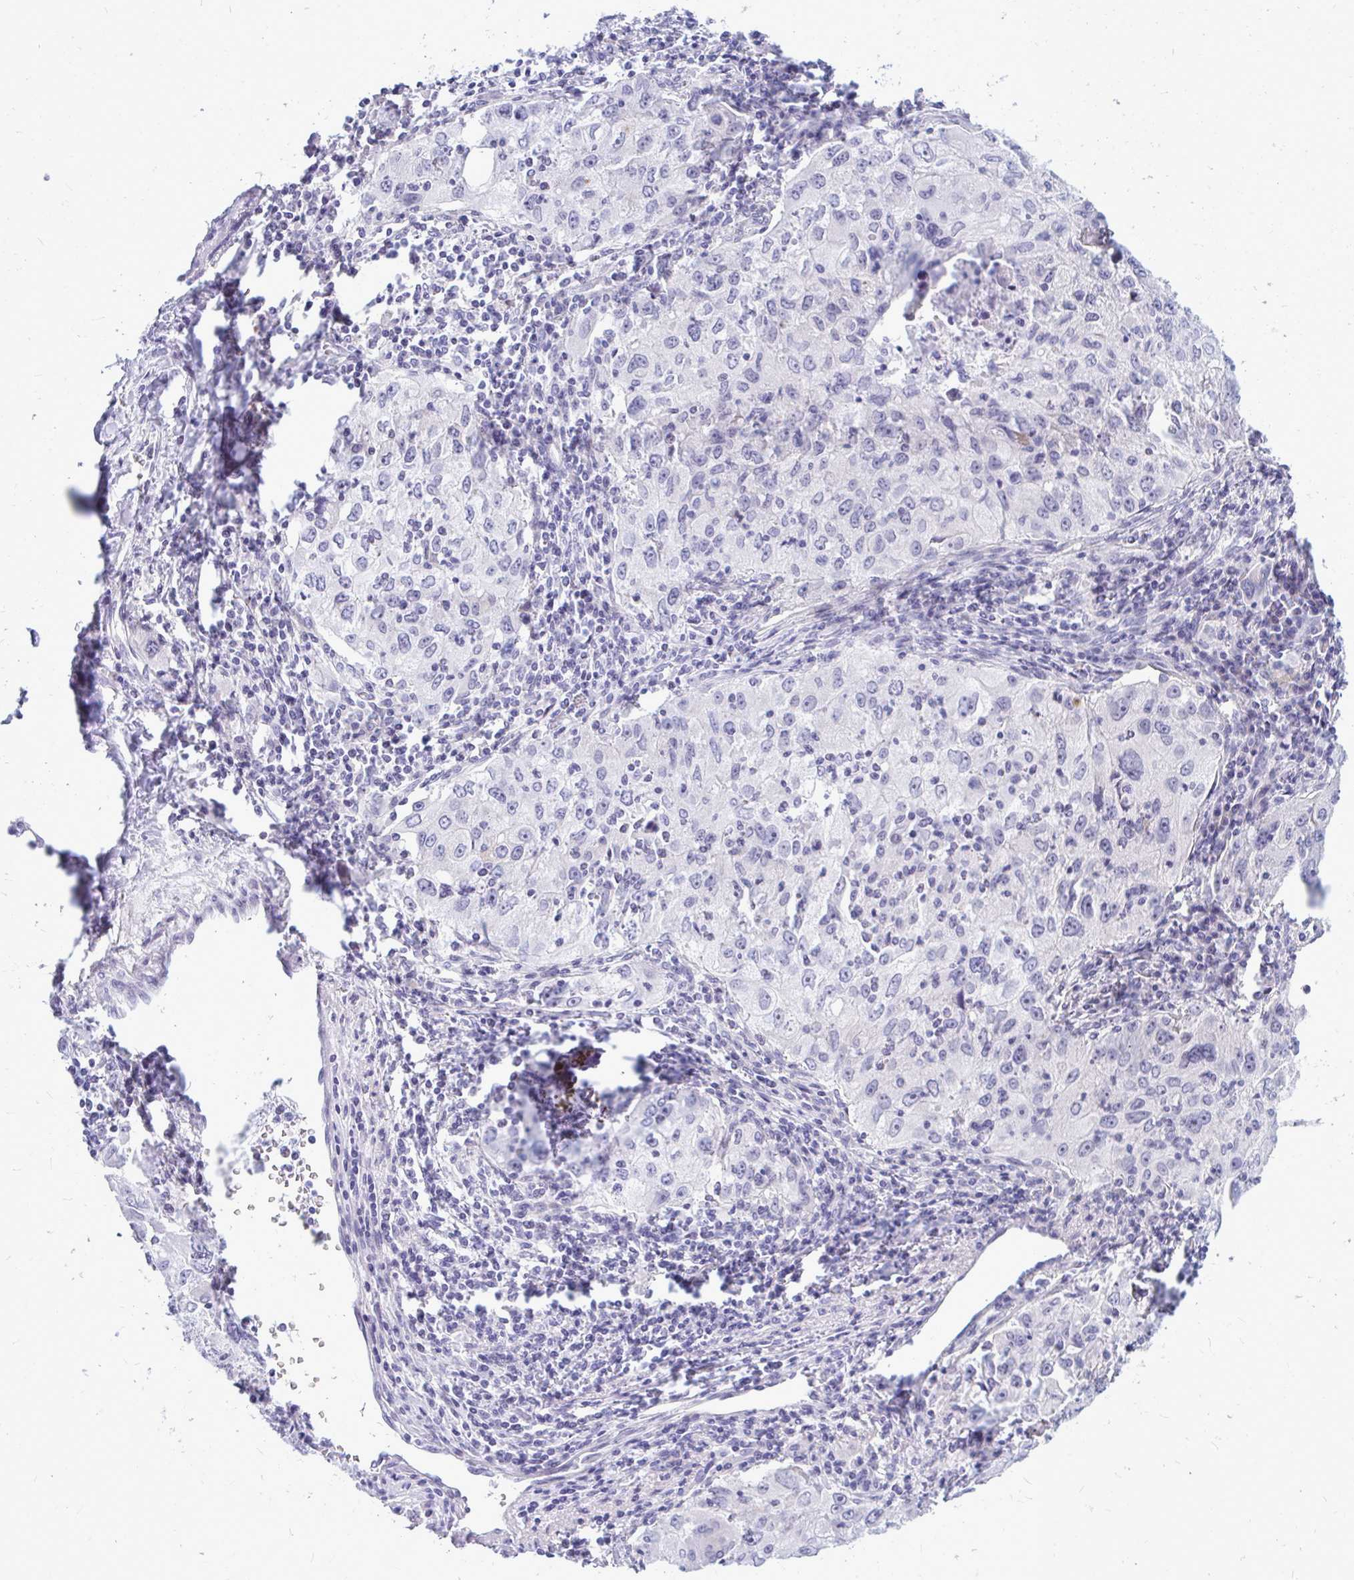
{"staining": {"intensity": "negative", "quantity": "none", "location": "none"}, "tissue": "lung cancer", "cell_type": "Tumor cells", "image_type": "cancer", "snomed": [{"axis": "morphology", "description": "Adenocarcinoma, NOS"}, {"axis": "morphology", "description": "Adenocarcinoma, metastatic, NOS"}, {"axis": "topography", "description": "Lymph node"}, {"axis": "topography", "description": "Lung"}], "caption": "Immunohistochemical staining of human lung cancer (metastatic adenocarcinoma) exhibits no significant positivity in tumor cells.", "gene": "ZSCAN25", "patient": {"sex": "female", "age": 42}}